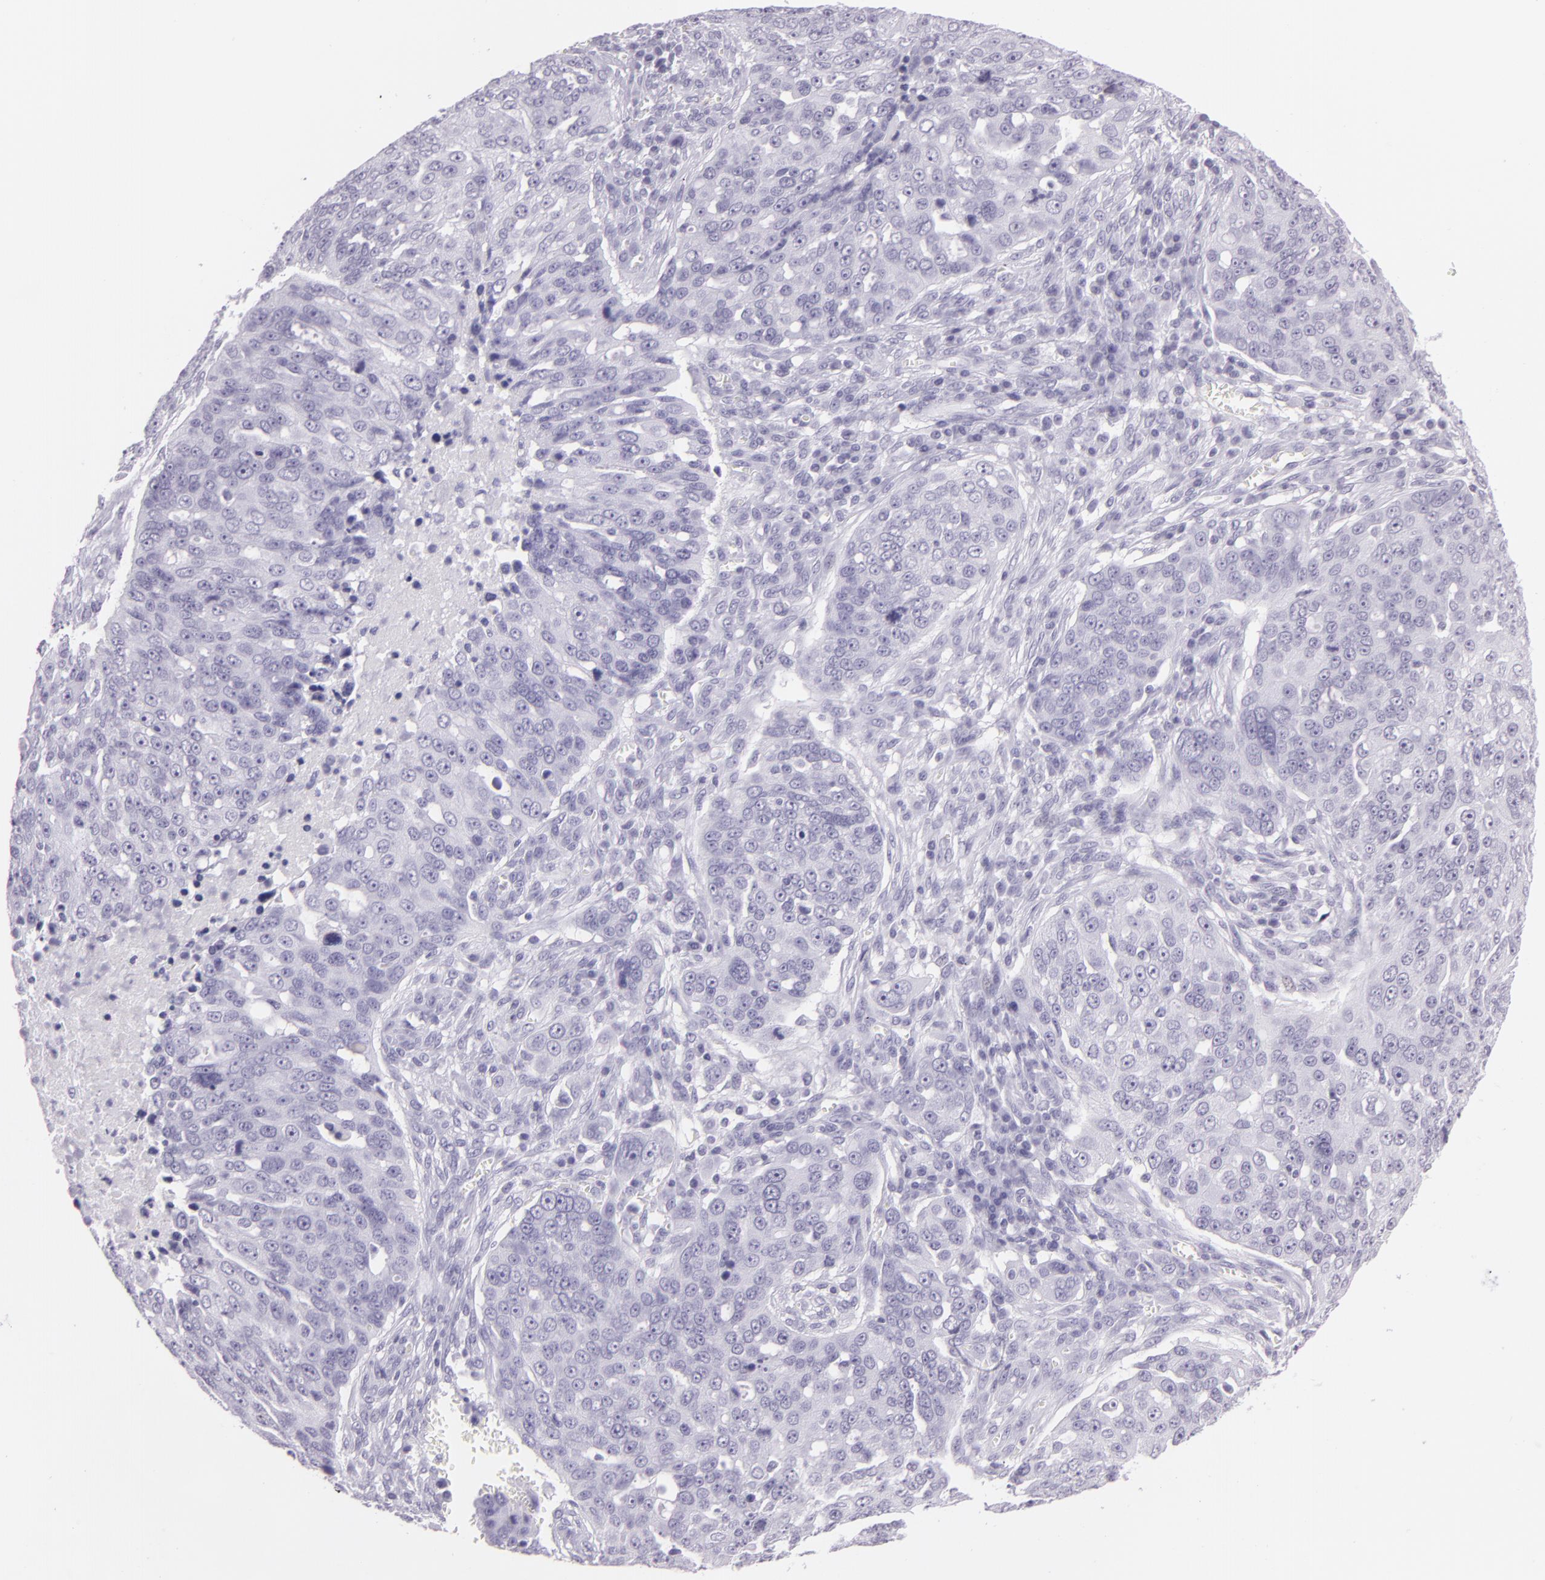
{"staining": {"intensity": "negative", "quantity": "none", "location": "none"}, "tissue": "ovarian cancer", "cell_type": "Tumor cells", "image_type": "cancer", "snomed": [{"axis": "morphology", "description": "Carcinoma, endometroid"}, {"axis": "topography", "description": "Ovary"}], "caption": "Tumor cells are negative for protein expression in human ovarian endometroid carcinoma. The staining was performed using DAB (3,3'-diaminobenzidine) to visualize the protein expression in brown, while the nuclei were stained in blue with hematoxylin (Magnification: 20x).", "gene": "MUC6", "patient": {"sex": "female", "age": 75}}